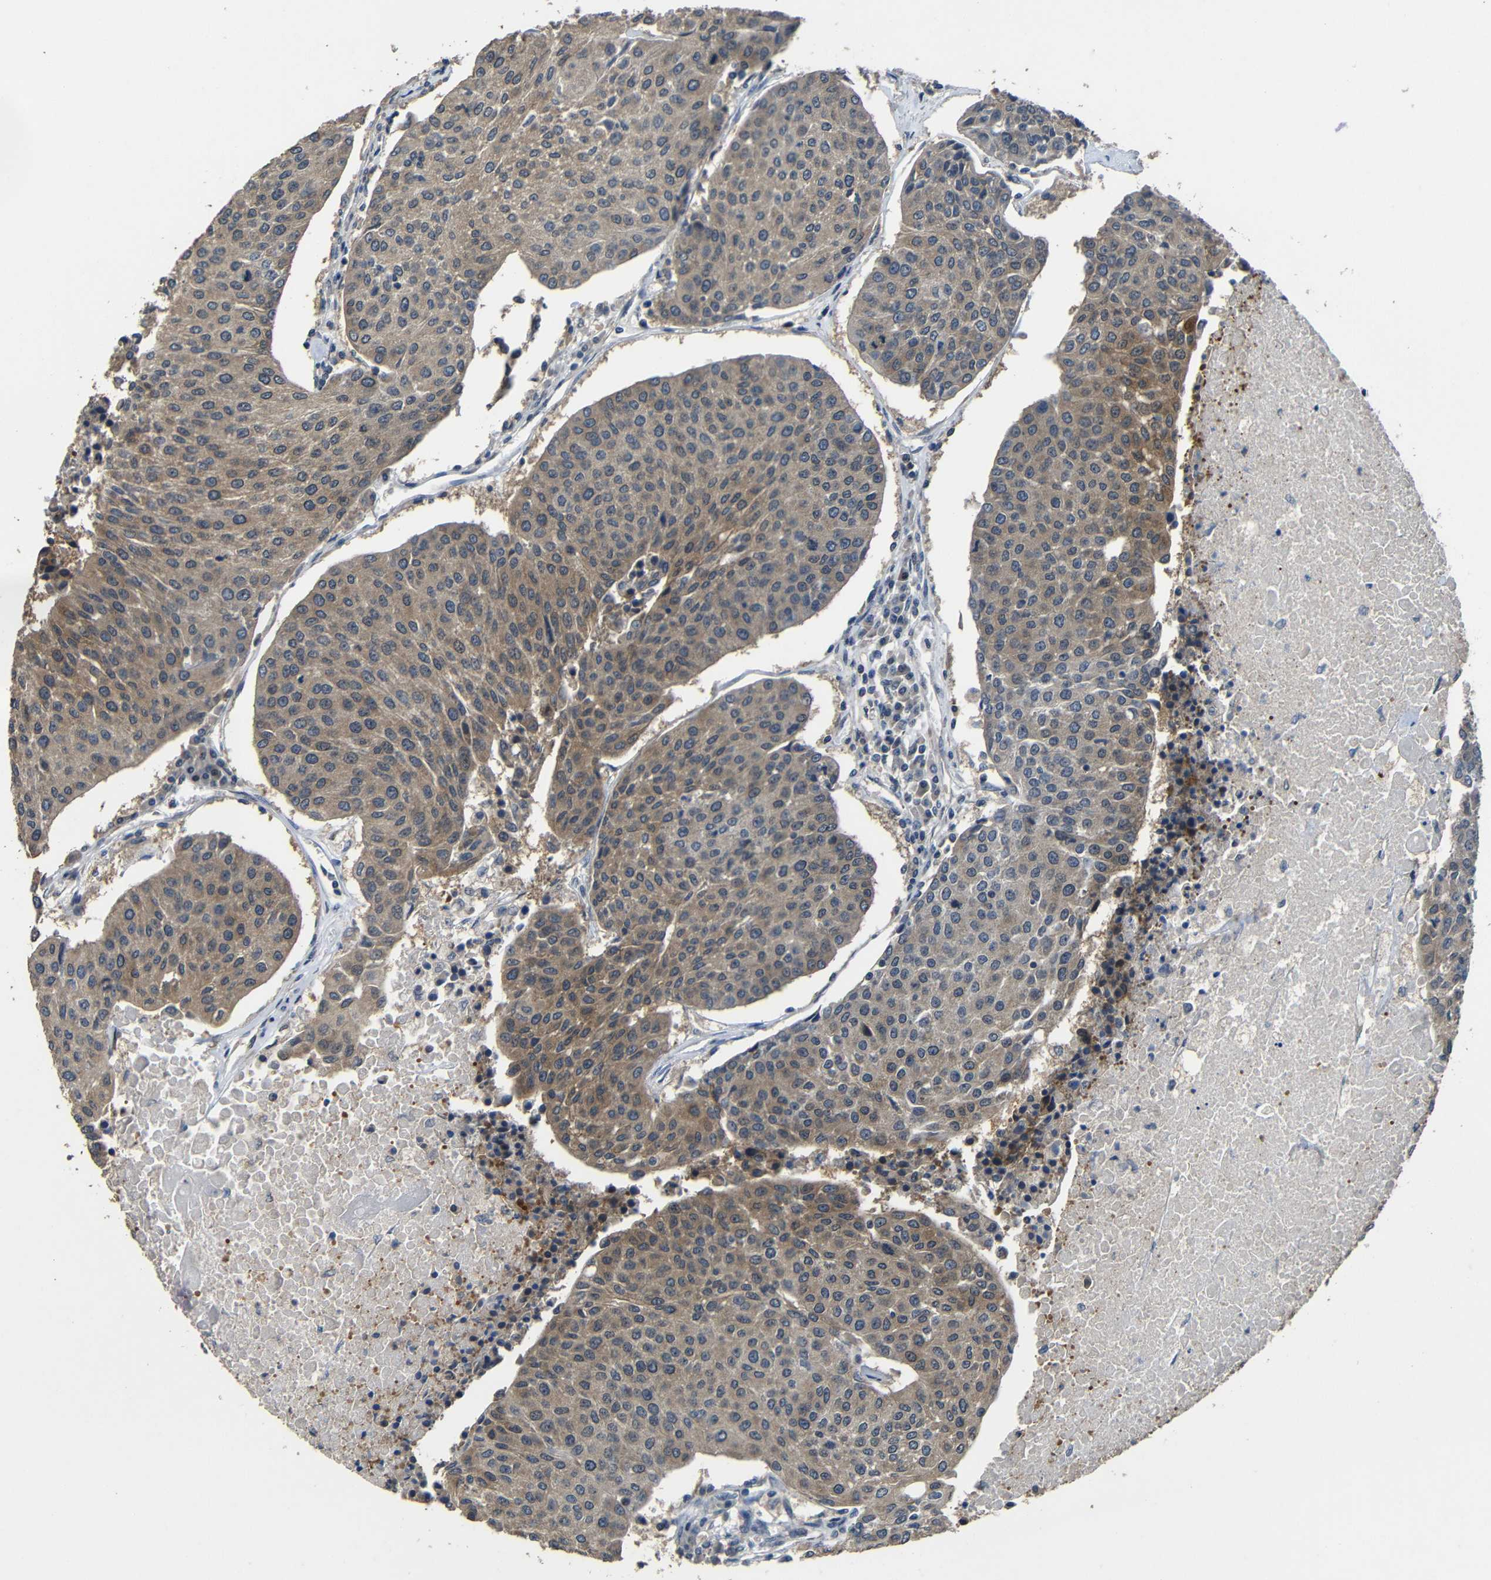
{"staining": {"intensity": "moderate", "quantity": "25%-75%", "location": "cytoplasmic/membranous"}, "tissue": "urothelial cancer", "cell_type": "Tumor cells", "image_type": "cancer", "snomed": [{"axis": "morphology", "description": "Urothelial carcinoma, High grade"}, {"axis": "topography", "description": "Urinary bladder"}], "caption": "Urothelial cancer was stained to show a protein in brown. There is medium levels of moderate cytoplasmic/membranous staining in about 25%-75% of tumor cells.", "gene": "C6orf89", "patient": {"sex": "female", "age": 85}}